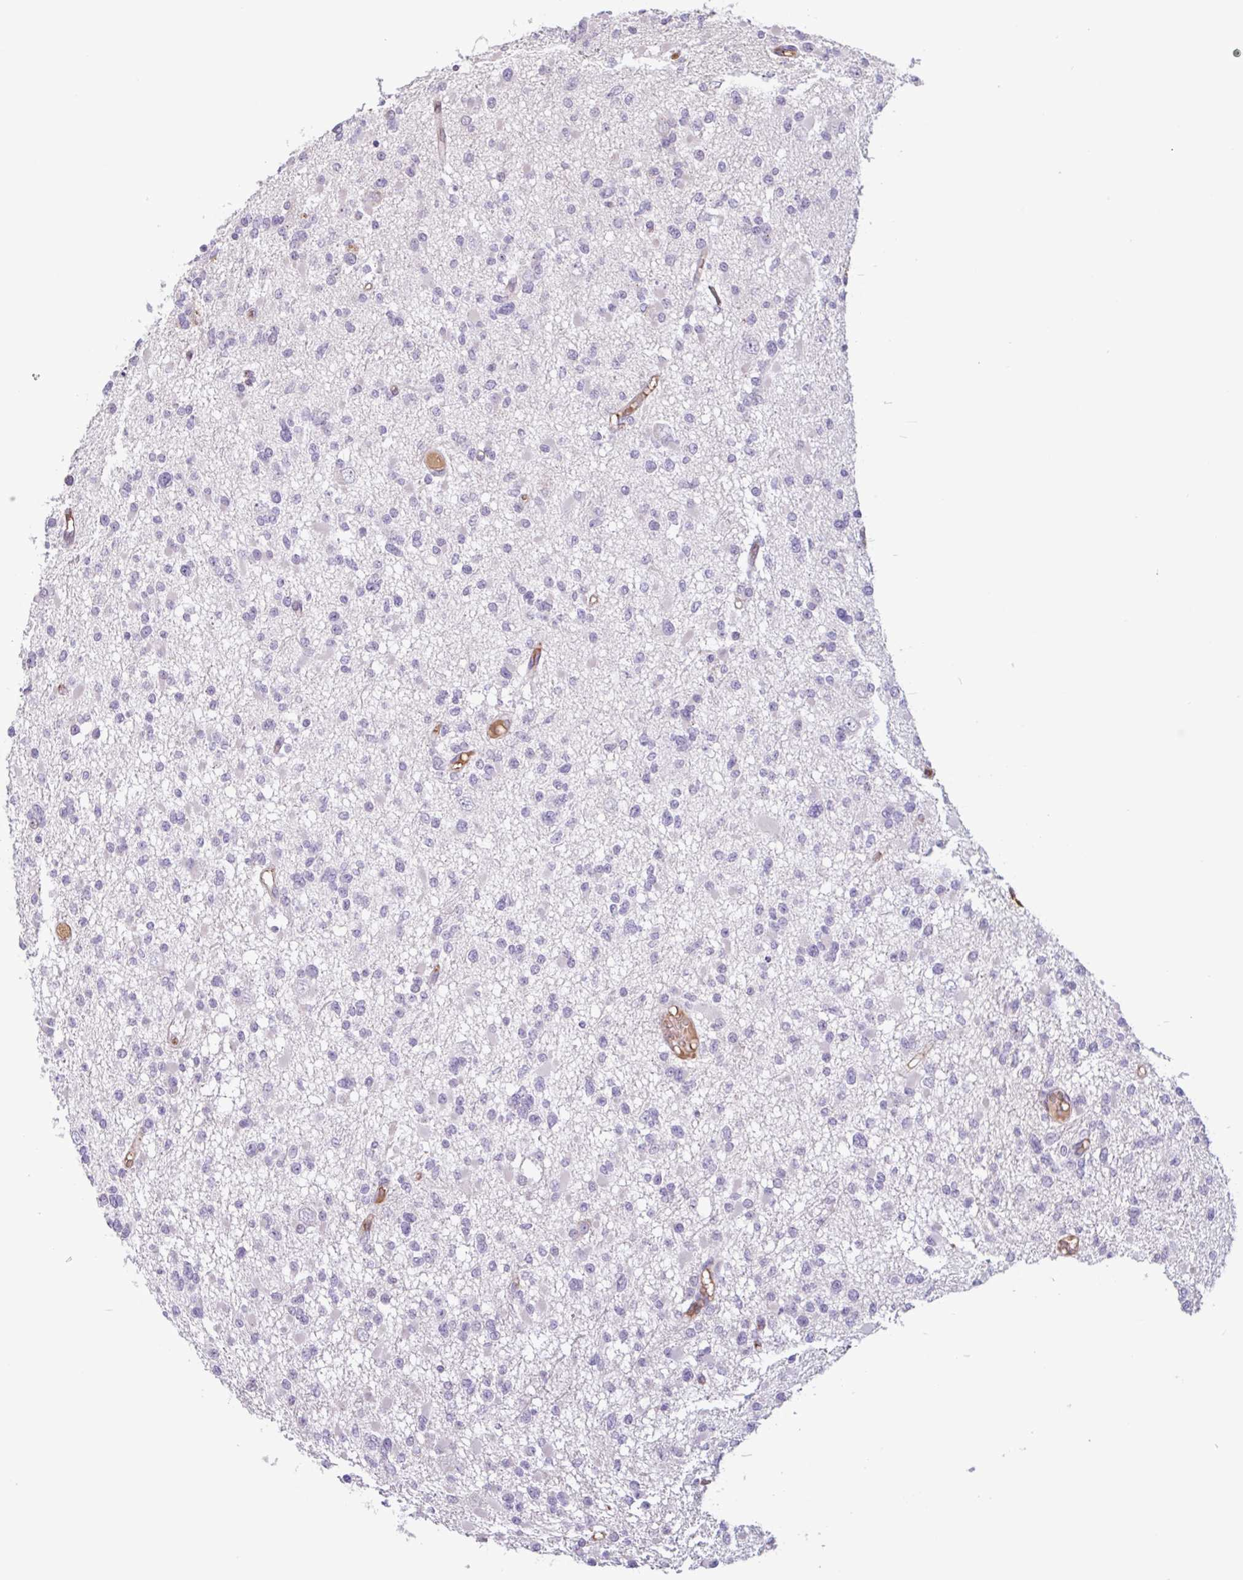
{"staining": {"intensity": "negative", "quantity": "none", "location": "none"}, "tissue": "glioma", "cell_type": "Tumor cells", "image_type": "cancer", "snomed": [{"axis": "morphology", "description": "Glioma, malignant, Low grade"}, {"axis": "topography", "description": "Brain"}], "caption": "Immunohistochemistry (IHC) image of glioma stained for a protein (brown), which displays no positivity in tumor cells.", "gene": "TAF1D", "patient": {"sex": "female", "age": 22}}